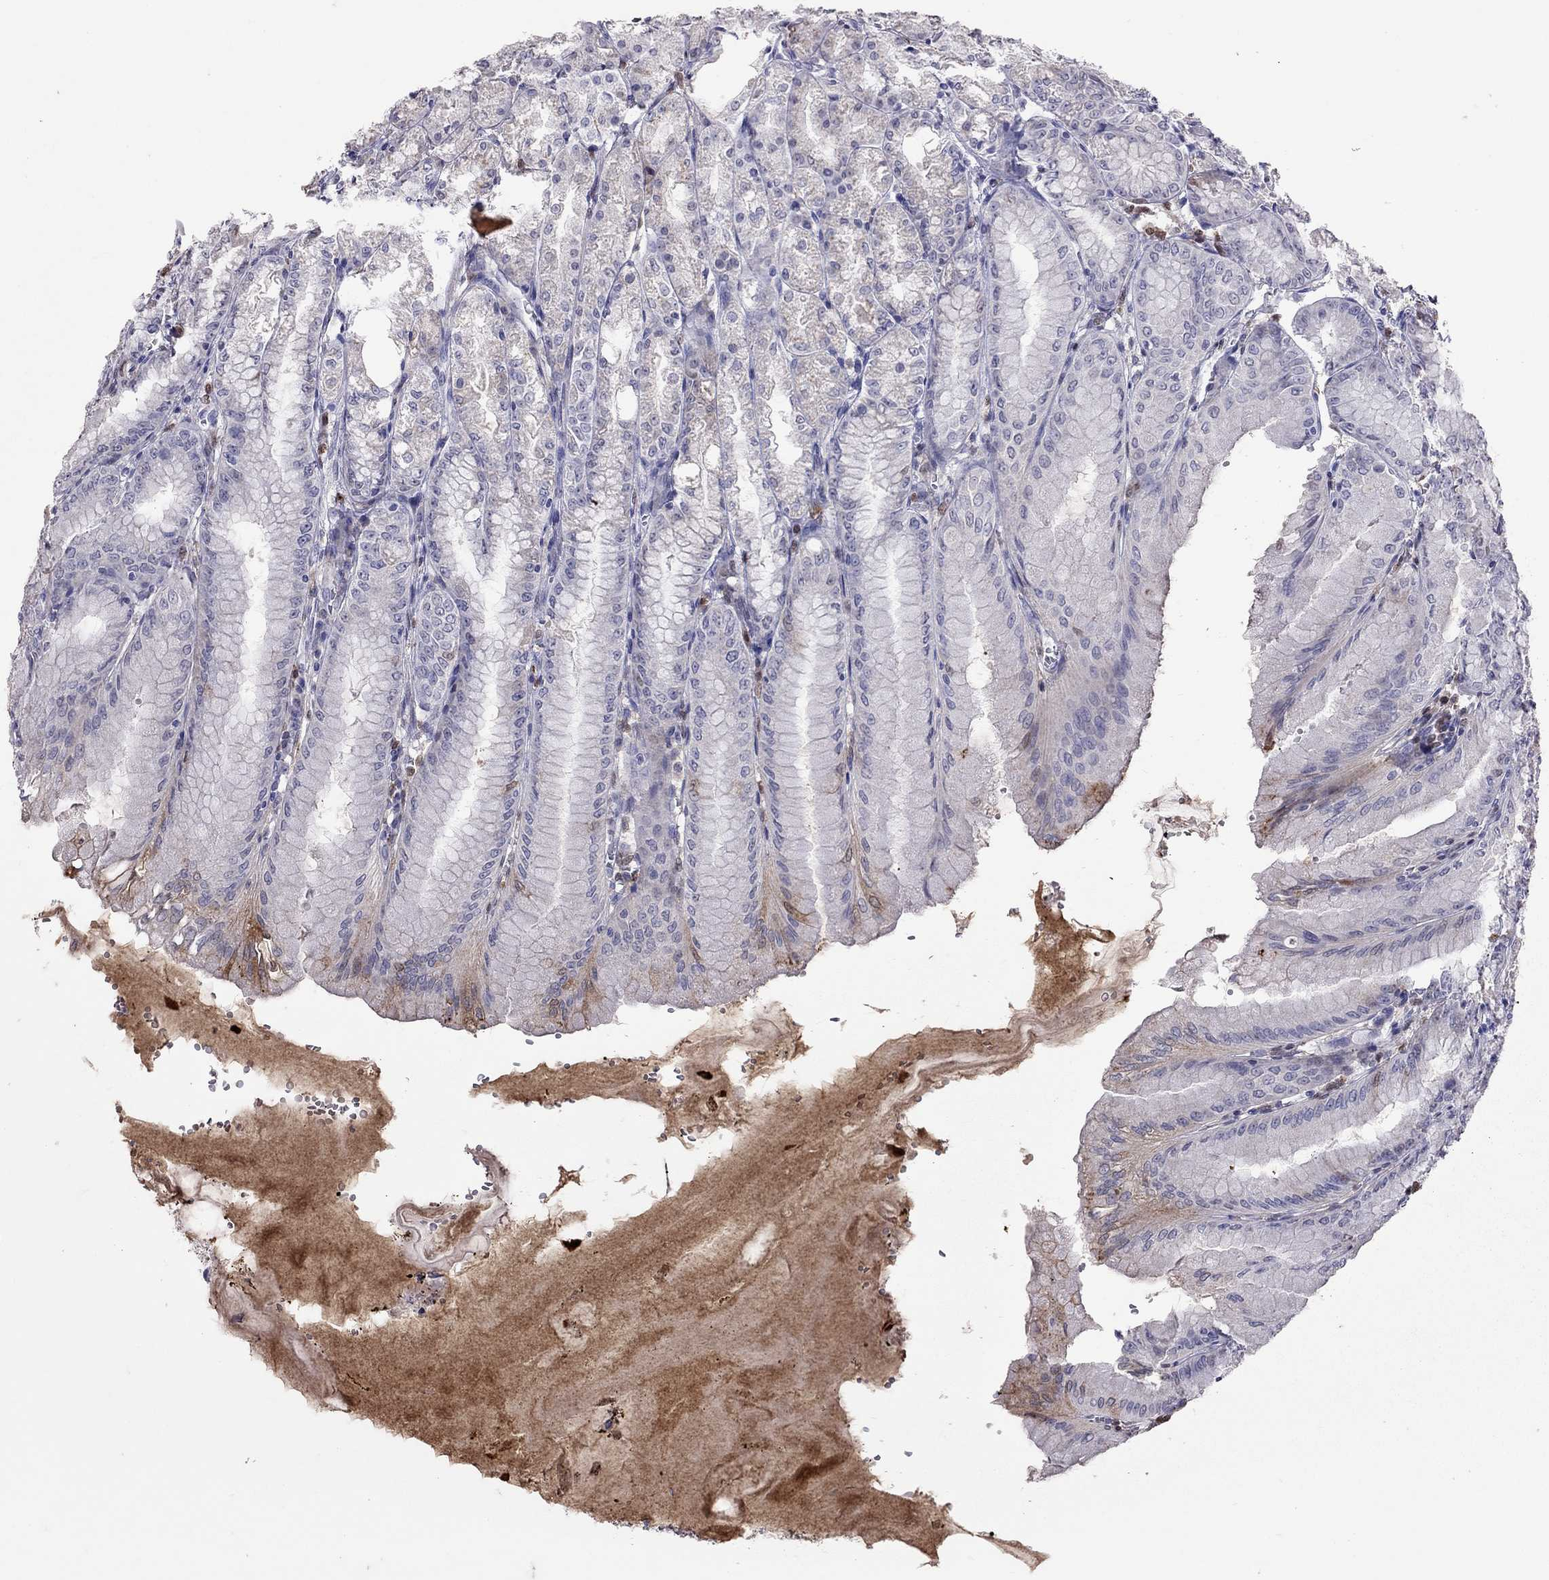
{"staining": {"intensity": "negative", "quantity": "none", "location": "none"}, "tissue": "stomach", "cell_type": "Glandular cells", "image_type": "normal", "snomed": [{"axis": "morphology", "description": "Normal tissue, NOS"}, {"axis": "topography", "description": "Stomach, lower"}], "caption": "This is an IHC histopathology image of normal stomach. There is no positivity in glandular cells.", "gene": "SERPINA3", "patient": {"sex": "male", "age": 71}}